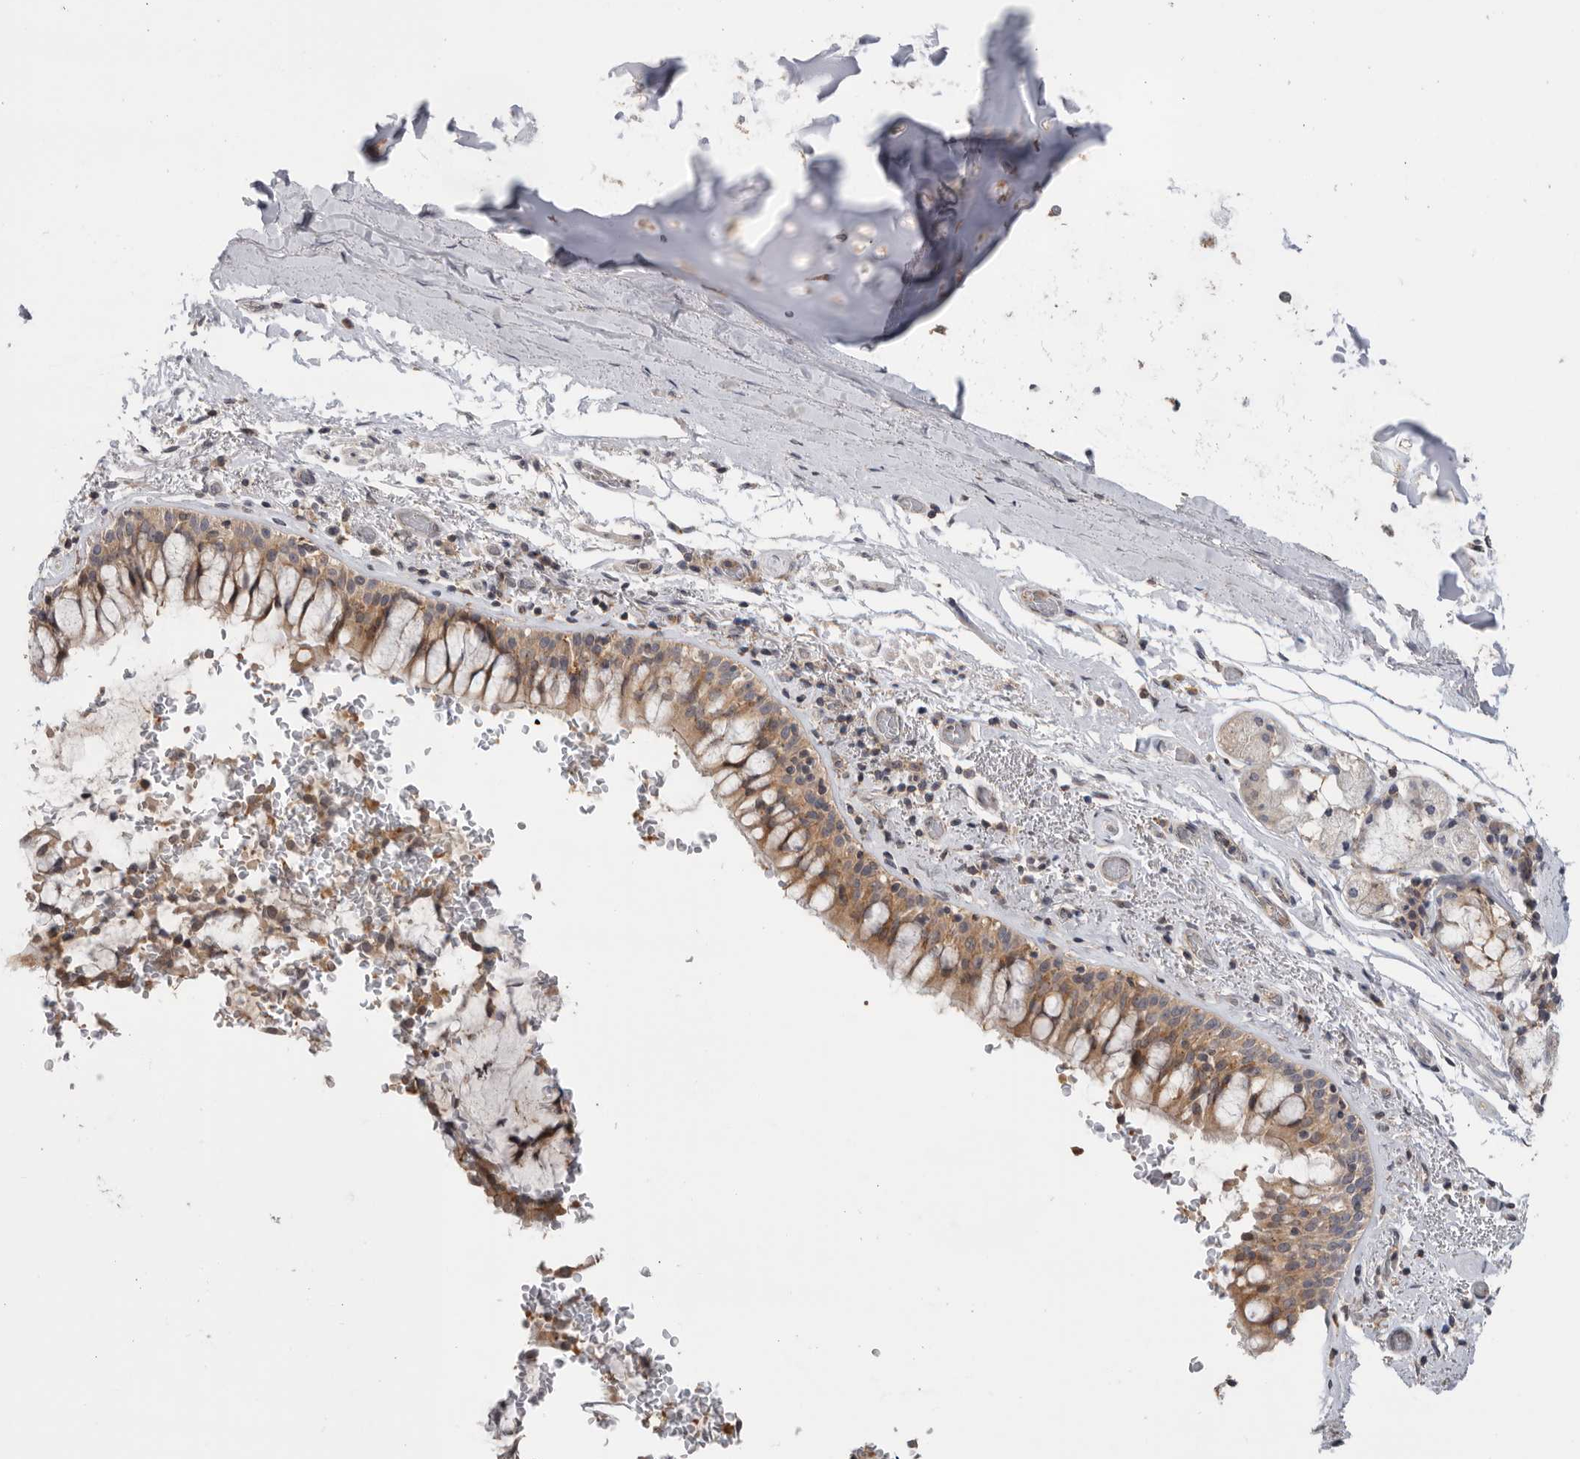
{"staining": {"intensity": "moderate", "quantity": "25%-75%", "location": "cytoplasmic/membranous"}, "tissue": "bronchus", "cell_type": "Respiratory epithelial cells", "image_type": "normal", "snomed": [{"axis": "morphology", "description": "Normal tissue, NOS"}, {"axis": "morphology", "description": "Inflammation, NOS"}, {"axis": "topography", "description": "Cartilage tissue"}, {"axis": "topography", "description": "Bronchus"}, {"axis": "topography", "description": "Lung"}], "caption": "Immunohistochemistry micrograph of unremarkable bronchus: human bronchus stained using immunohistochemistry (IHC) shows medium levels of moderate protein expression localized specifically in the cytoplasmic/membranous of respiratory epithelial cells, appearing as a cytoplasmic/membranous brown color.", "gene": "KLK5", "patient": {"sex": "female", "age": 64}}